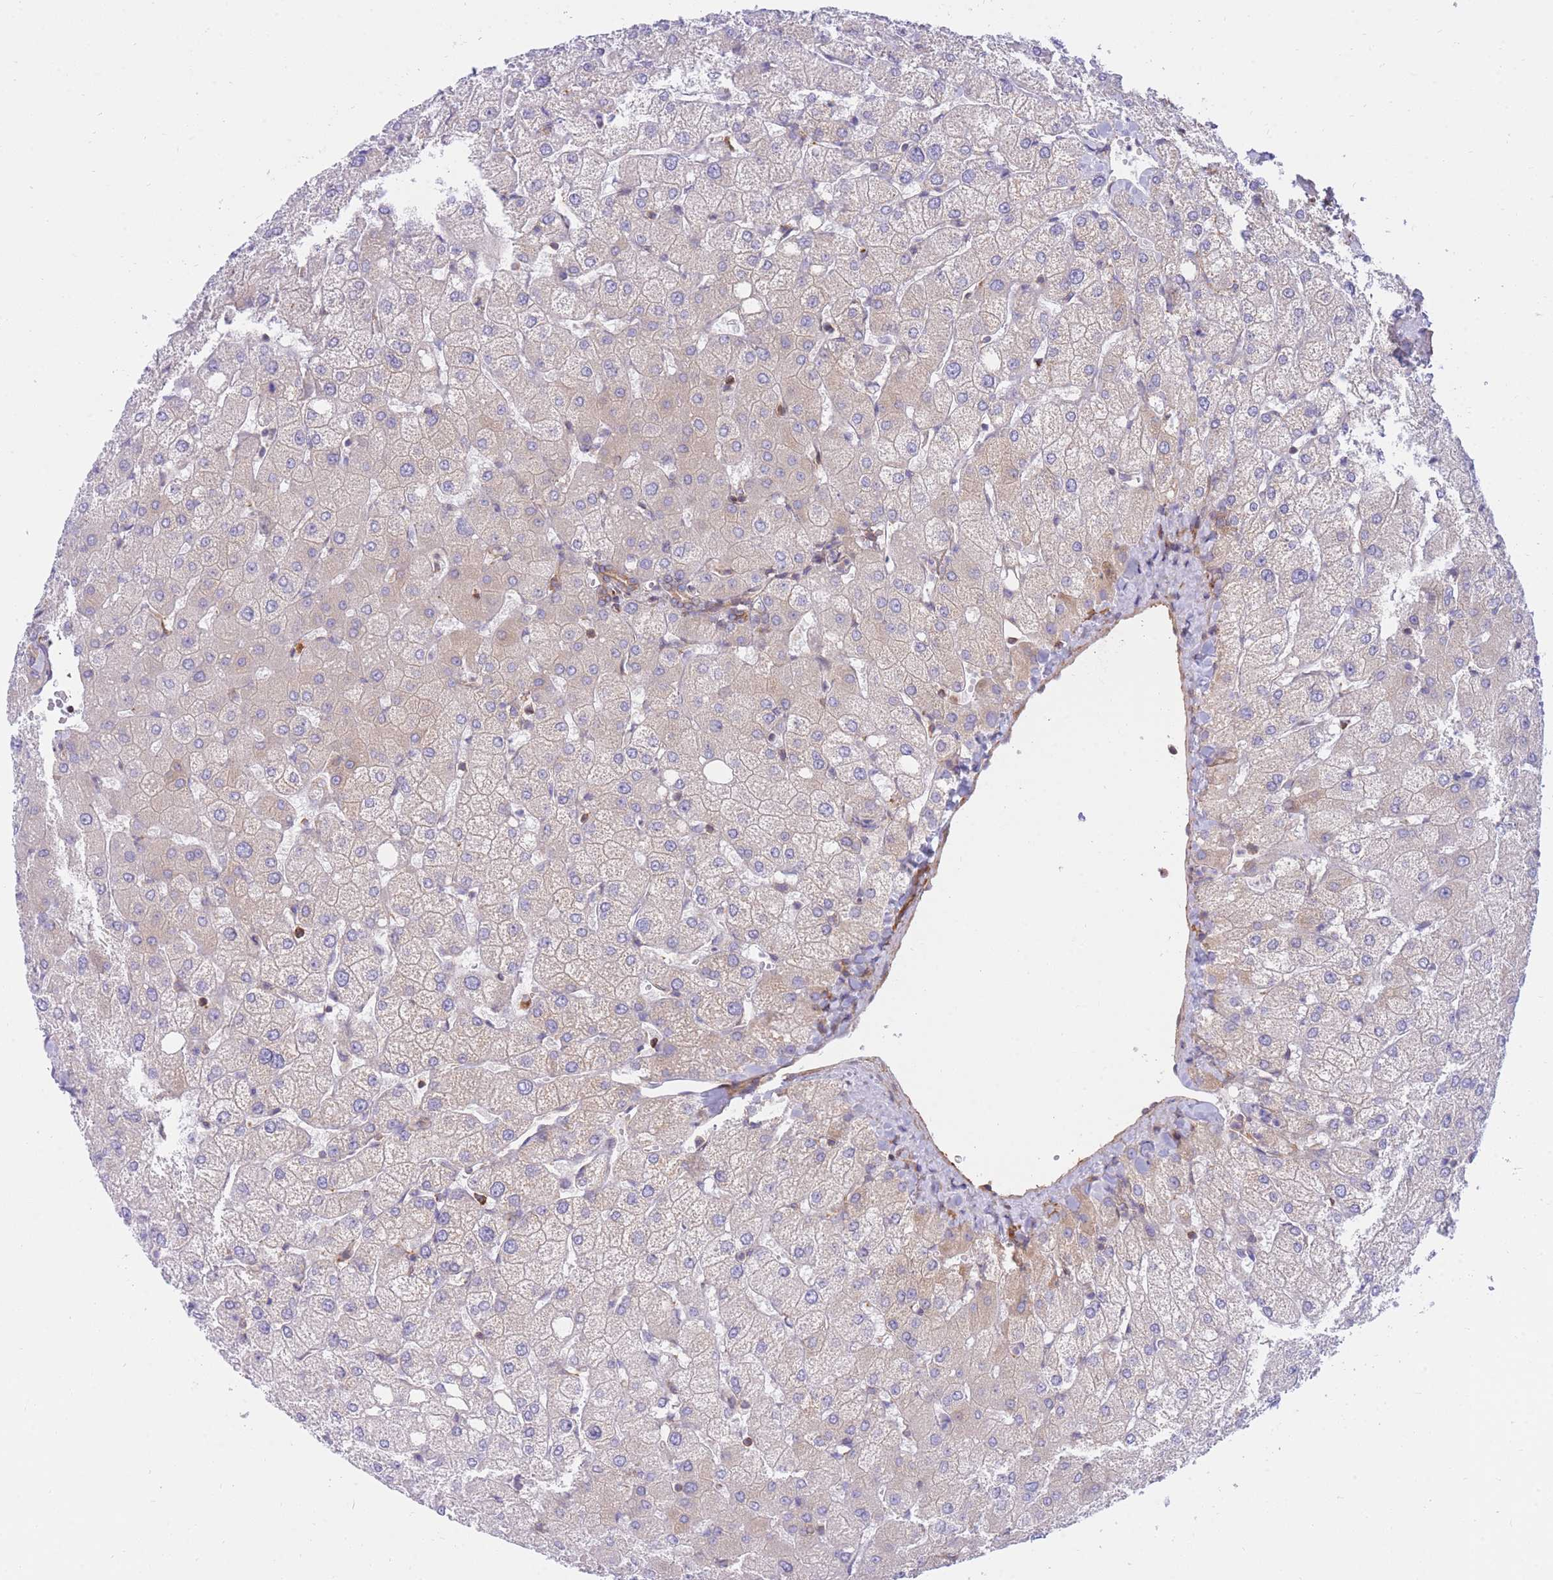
{"staining": {"intensity": "moderate", "quantity": "25%-75%", "location": "cytoplasmic/membranous"}, "tissue": "liver", "cell_type": "Cholangiocytes", "image_type": "normal", "snomed": [{"axis": "morphology", "description": "Normal tissue, NOS"}, {"axis": "topography", "description": "Liver"}], "caption": "An immunohistochemistry photomicrograph of normal tissue is shown. Protein staining in brown highlights moderate cytoplasmic/membranous positivity in liver within cholangiocytes.", "gene": "REM1", "patient": {"sex": "female", "age": 54}}